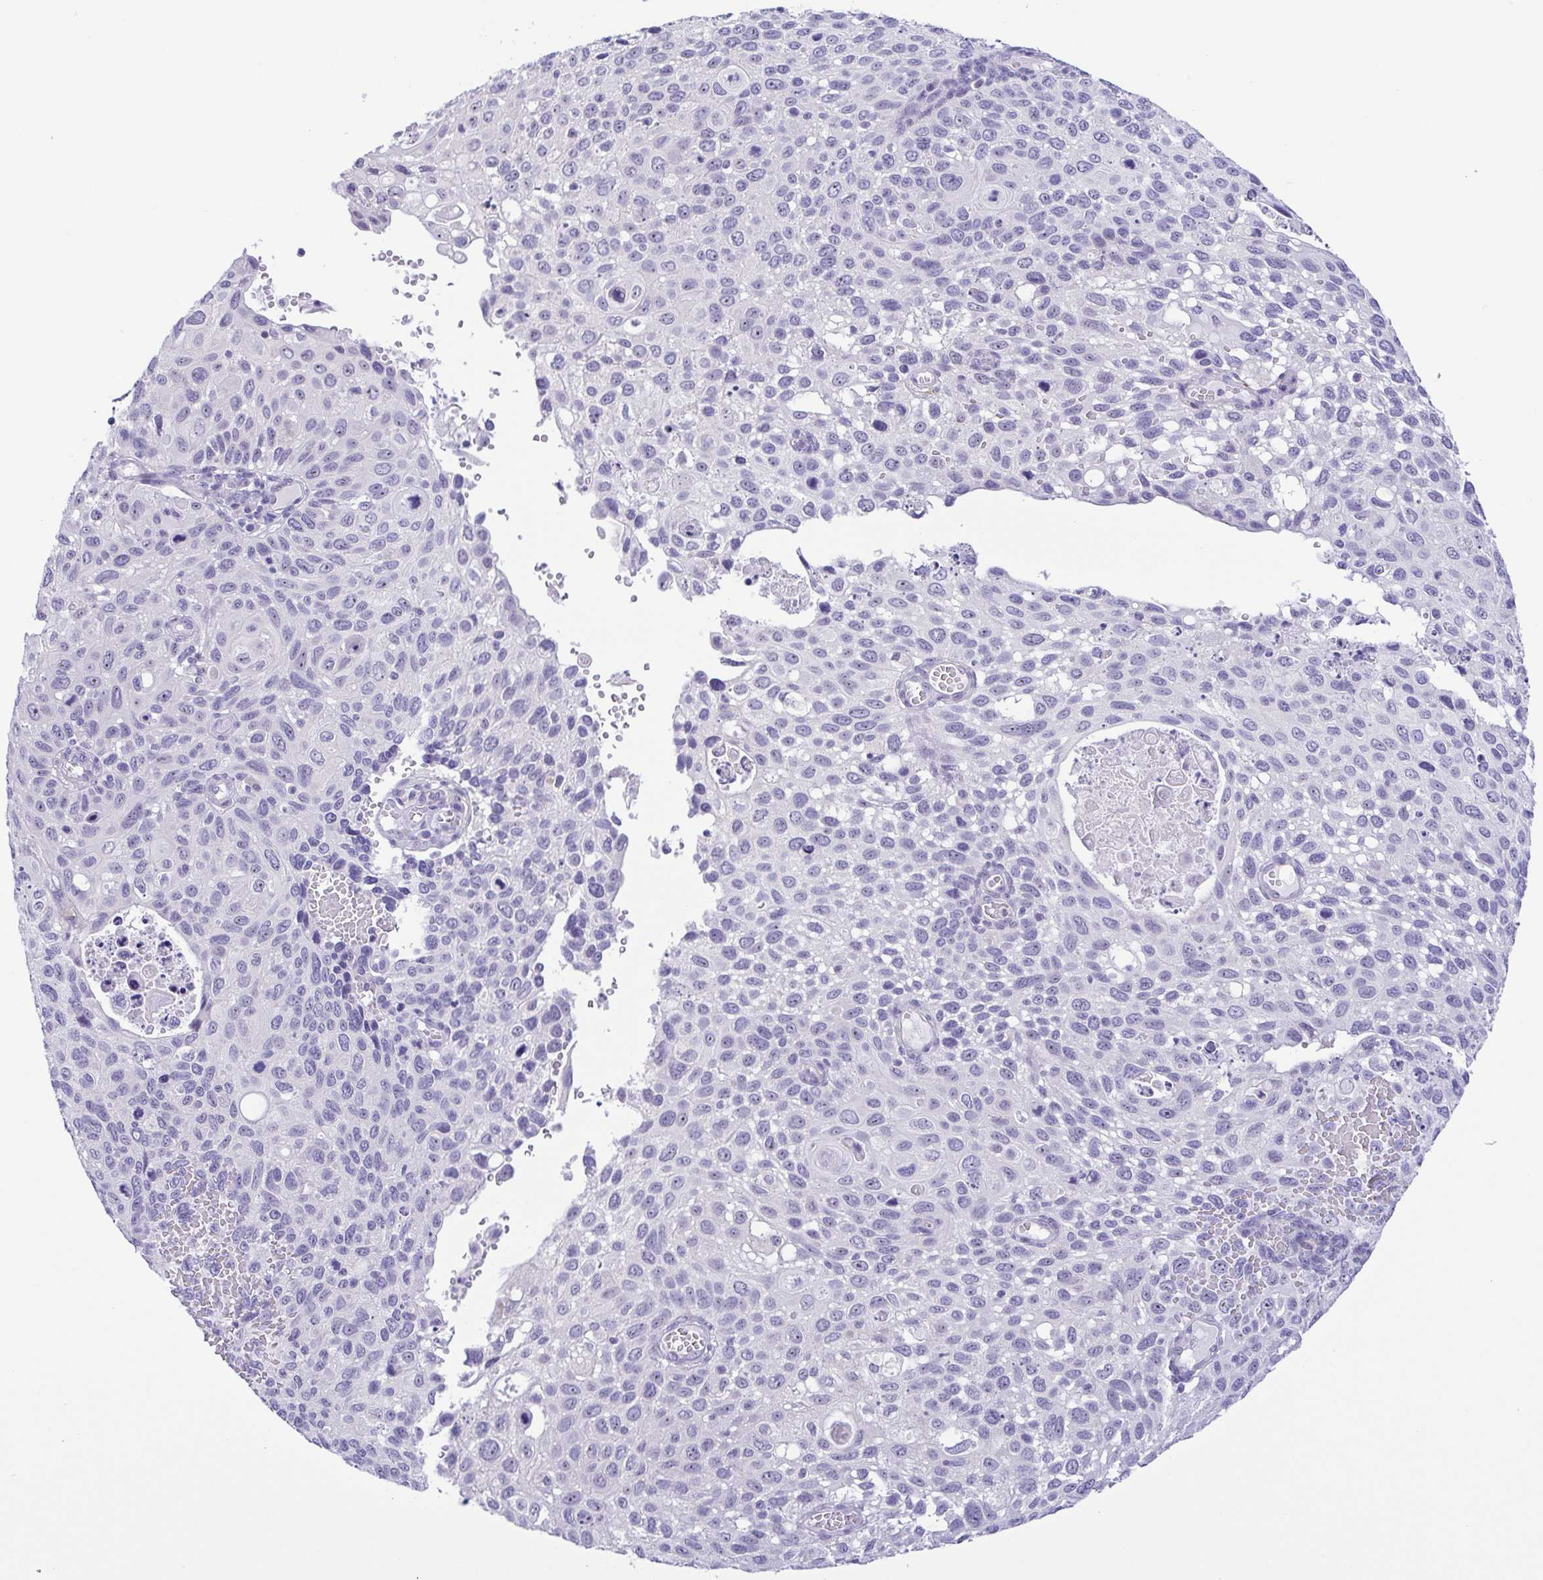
{"staining": {"intensity": "negative", "quantity": "none", "location": "none"}, "tissue": "cervical cancer", "cell_type": "Tumor cells", "image_type": "cancer", "snomed": [{"axis": "morphology", "description": "Squamous cell carcinoma, NOS"}, {"axis": "topography", "description": "Cervix"}], "caption": "DAB (3,3'-diaminobenzidine) immunohistochemical staining of cervical cancer (squamous cell carcinoma) exhibits no significant positivity in tumor cells. (DAB IHC, high magnification).", "gene": "MYL7", "patient": {"sex": "female", "age": 70}}